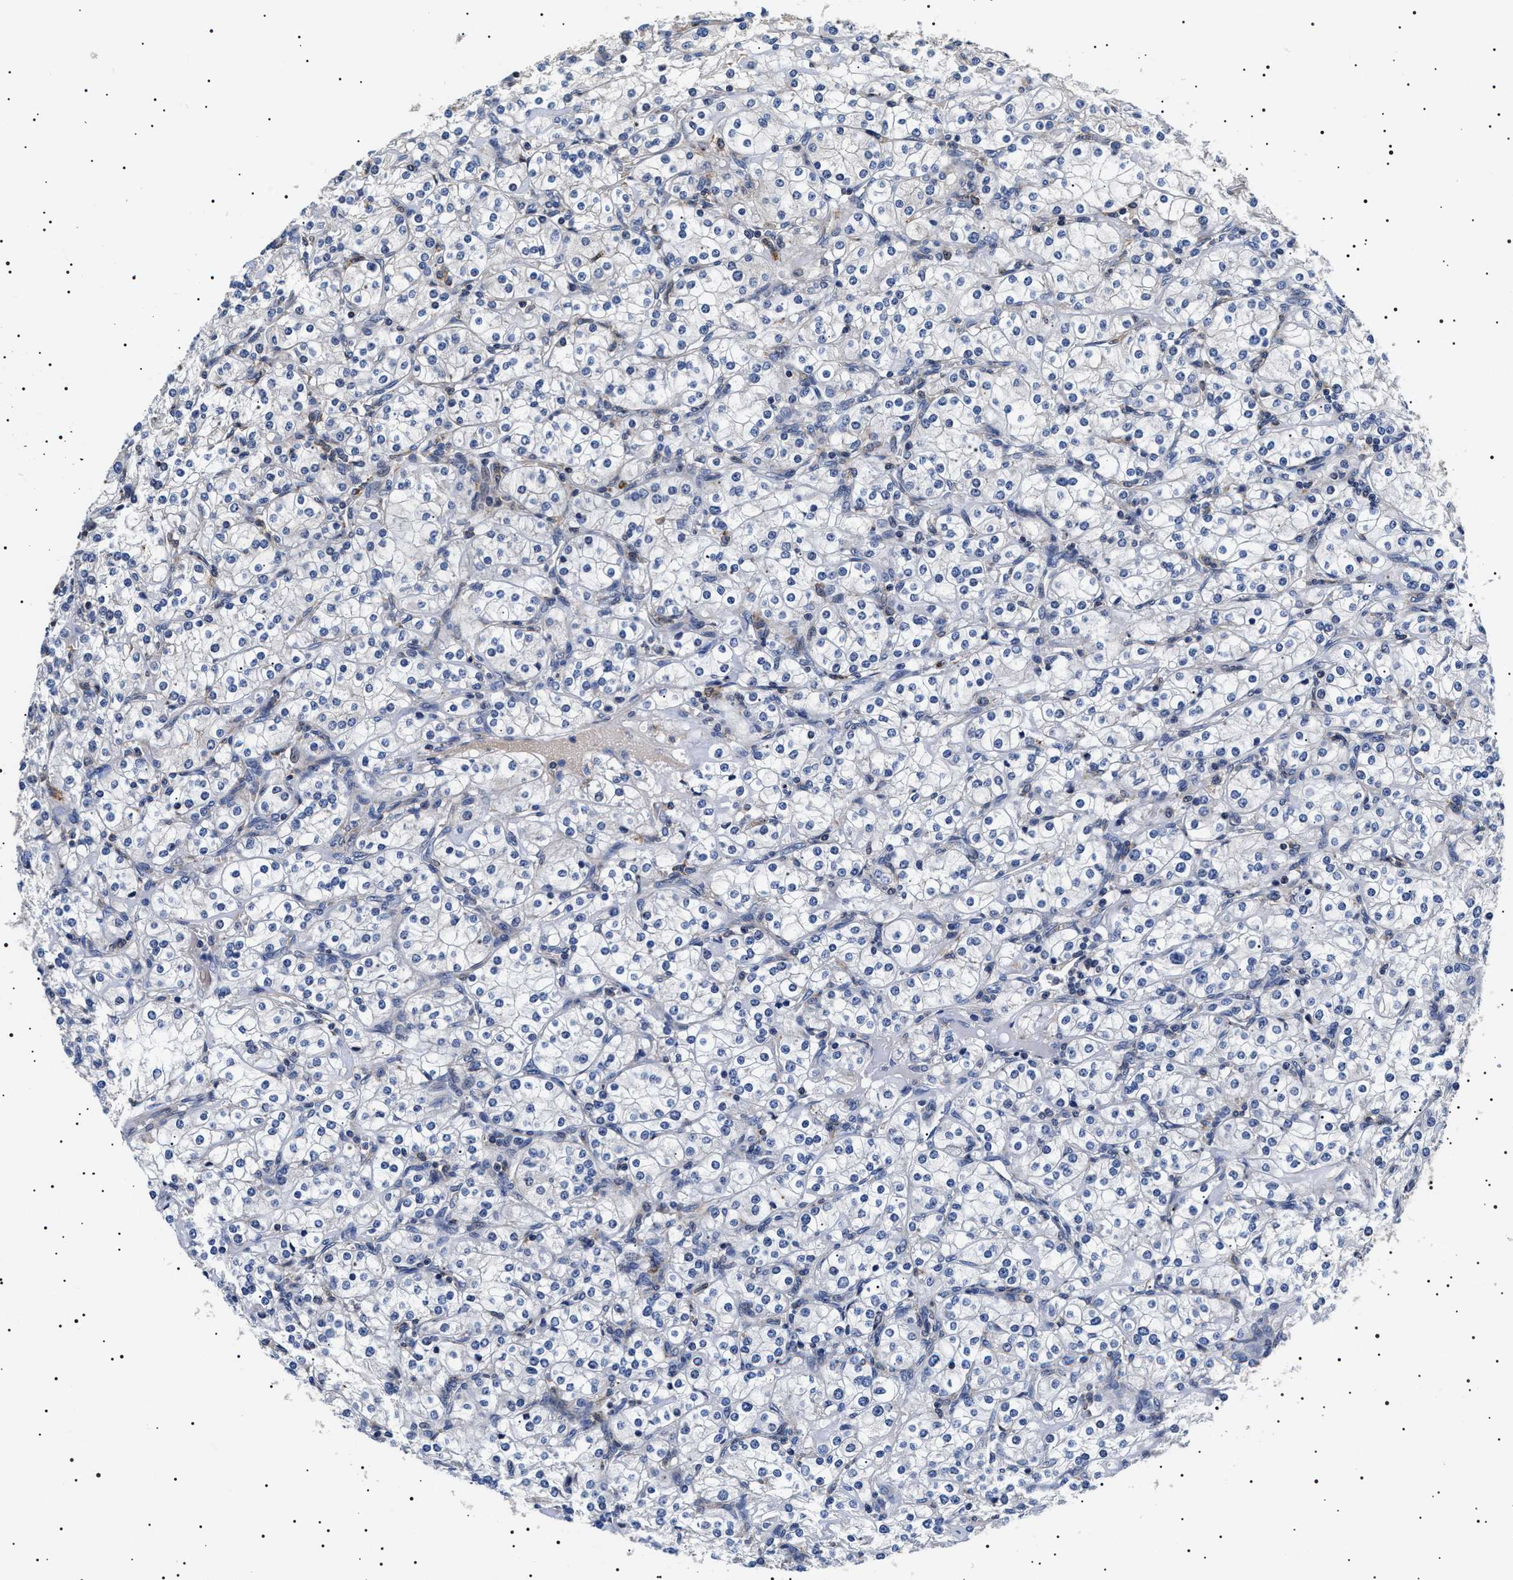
{"staining": {"intensity": "negative", "quantity": "none", "location": "none"}, "tissue": "renal cancer", "cell_type": "Tumor cells", "image_type": "cancer", "snomed": [{"axis": "morphology", "description": "Adenocarcinoma, NOS"}, {"axis": "topography", "description": "Kidney"}], "caption": "Renal cancer (adenocarcinoma) was stained to show a protein in brown. There is no significant positivity in tumor cells.", "gene": "SLC4A7", "patient": {"sex": "male", "age": 77}}